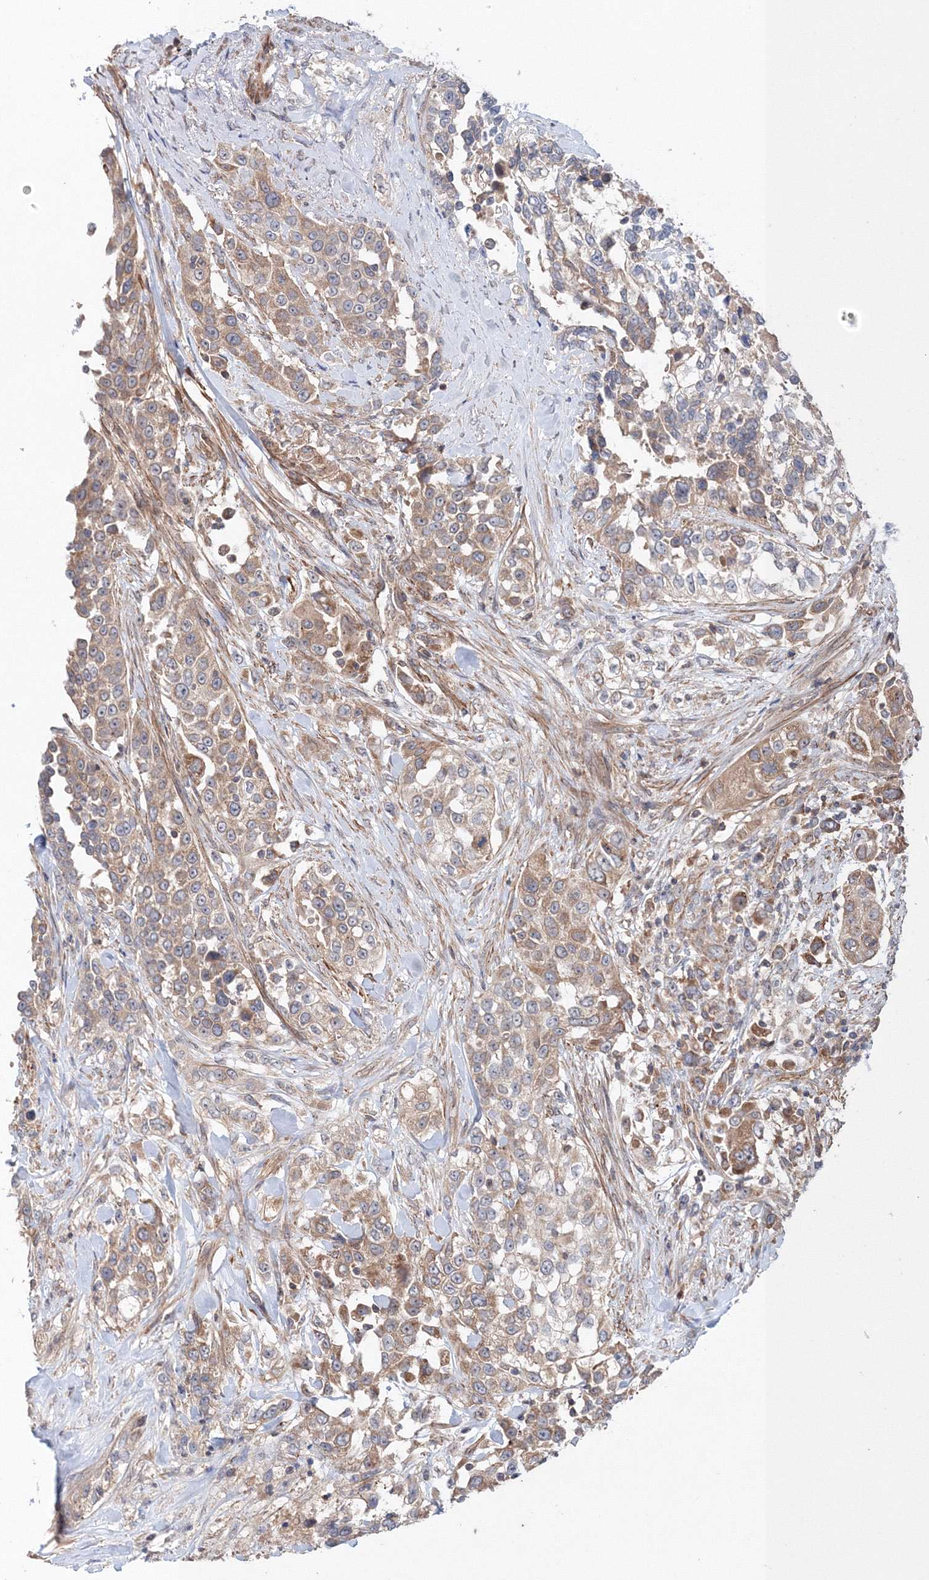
{"staining": {"intensity": "moderate", "quantity": ">75%", "location": "cytoplasmic/membranous"}, "tissue": "urothelial cancer", "cell_type": "Tumor cells", "image_type": "cancer", "snomed": [{"axis": "morphology", "description": "Urothelial carcinoma, High grade"}, {"axis": "topography", "description": "Urinary bladder"}], "caption": "Immunohistochemistry image of neoplastic tissue: human urothelial carcinoma (high-grade) stained using immunohistochemistry (IHC) exhibits medium levels of moderate protein expression localized specifically in the cytoplasmic/membranous of tumor cells, appearing as a cytoplasmic/membranous brown color.", "gene": "NOA1", "patient": {"sex": "female", "age": 80}}